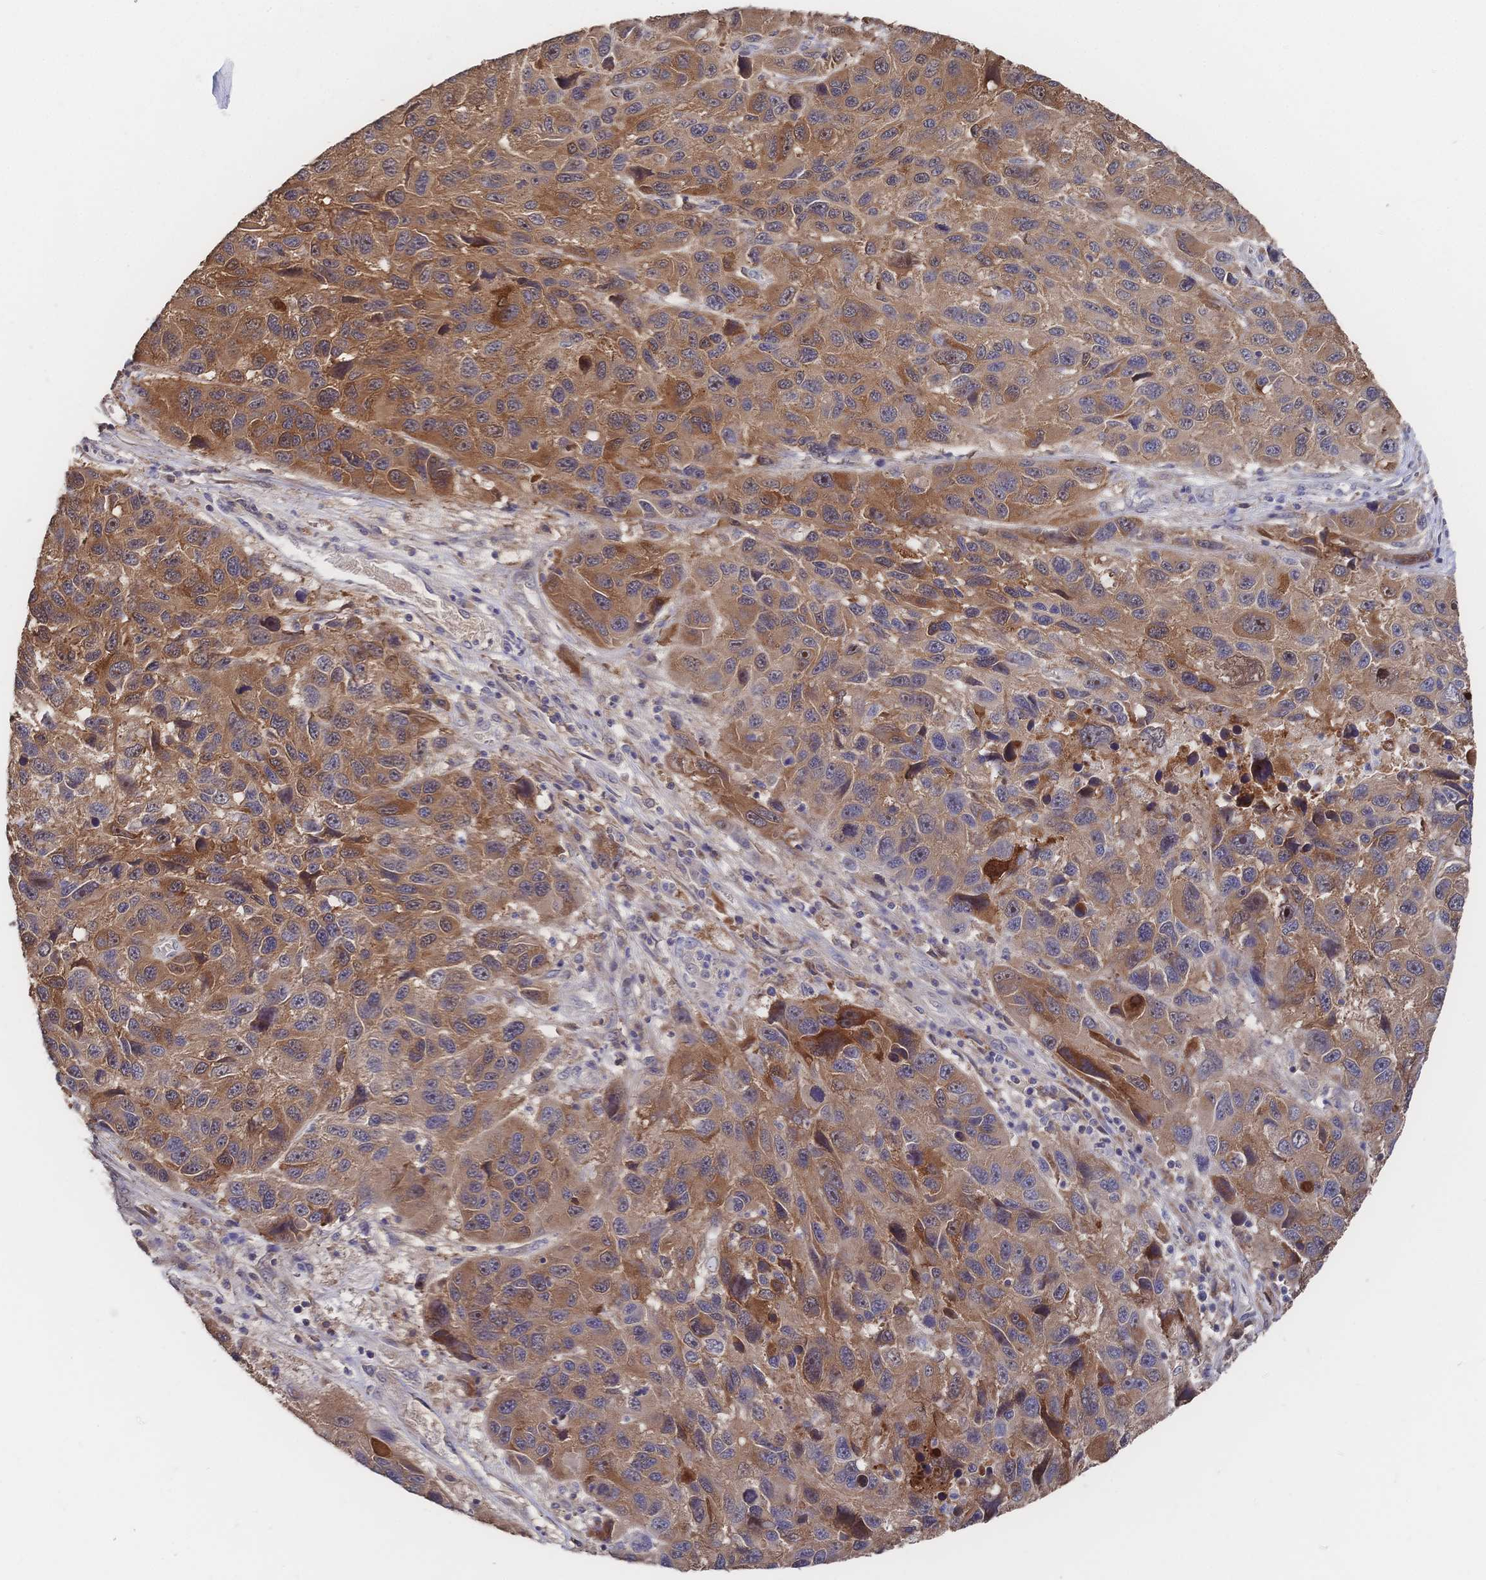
{"staining": {"intensity": "moderate", "quantity": ">75%", "location": "cytoplasmic/membranous,nuclear"}, "tissue": "melanoma", "cell_type": "Tumor cells", "image_type": "cancer", "snomed": [{"axis": "morphology", "description": "Malignant melanoma, NOS"}, {"axis": "topography", "description": "Skin"}], "caption": "Immunohistochemical staining of melanoma exhibits medium levels of moderate cytoplasmic/membranous and nuclear protein expression in about >75% of tumor cells.", "gene": "DNAJA4", "patient": {"sex": "male", "age": 53}}